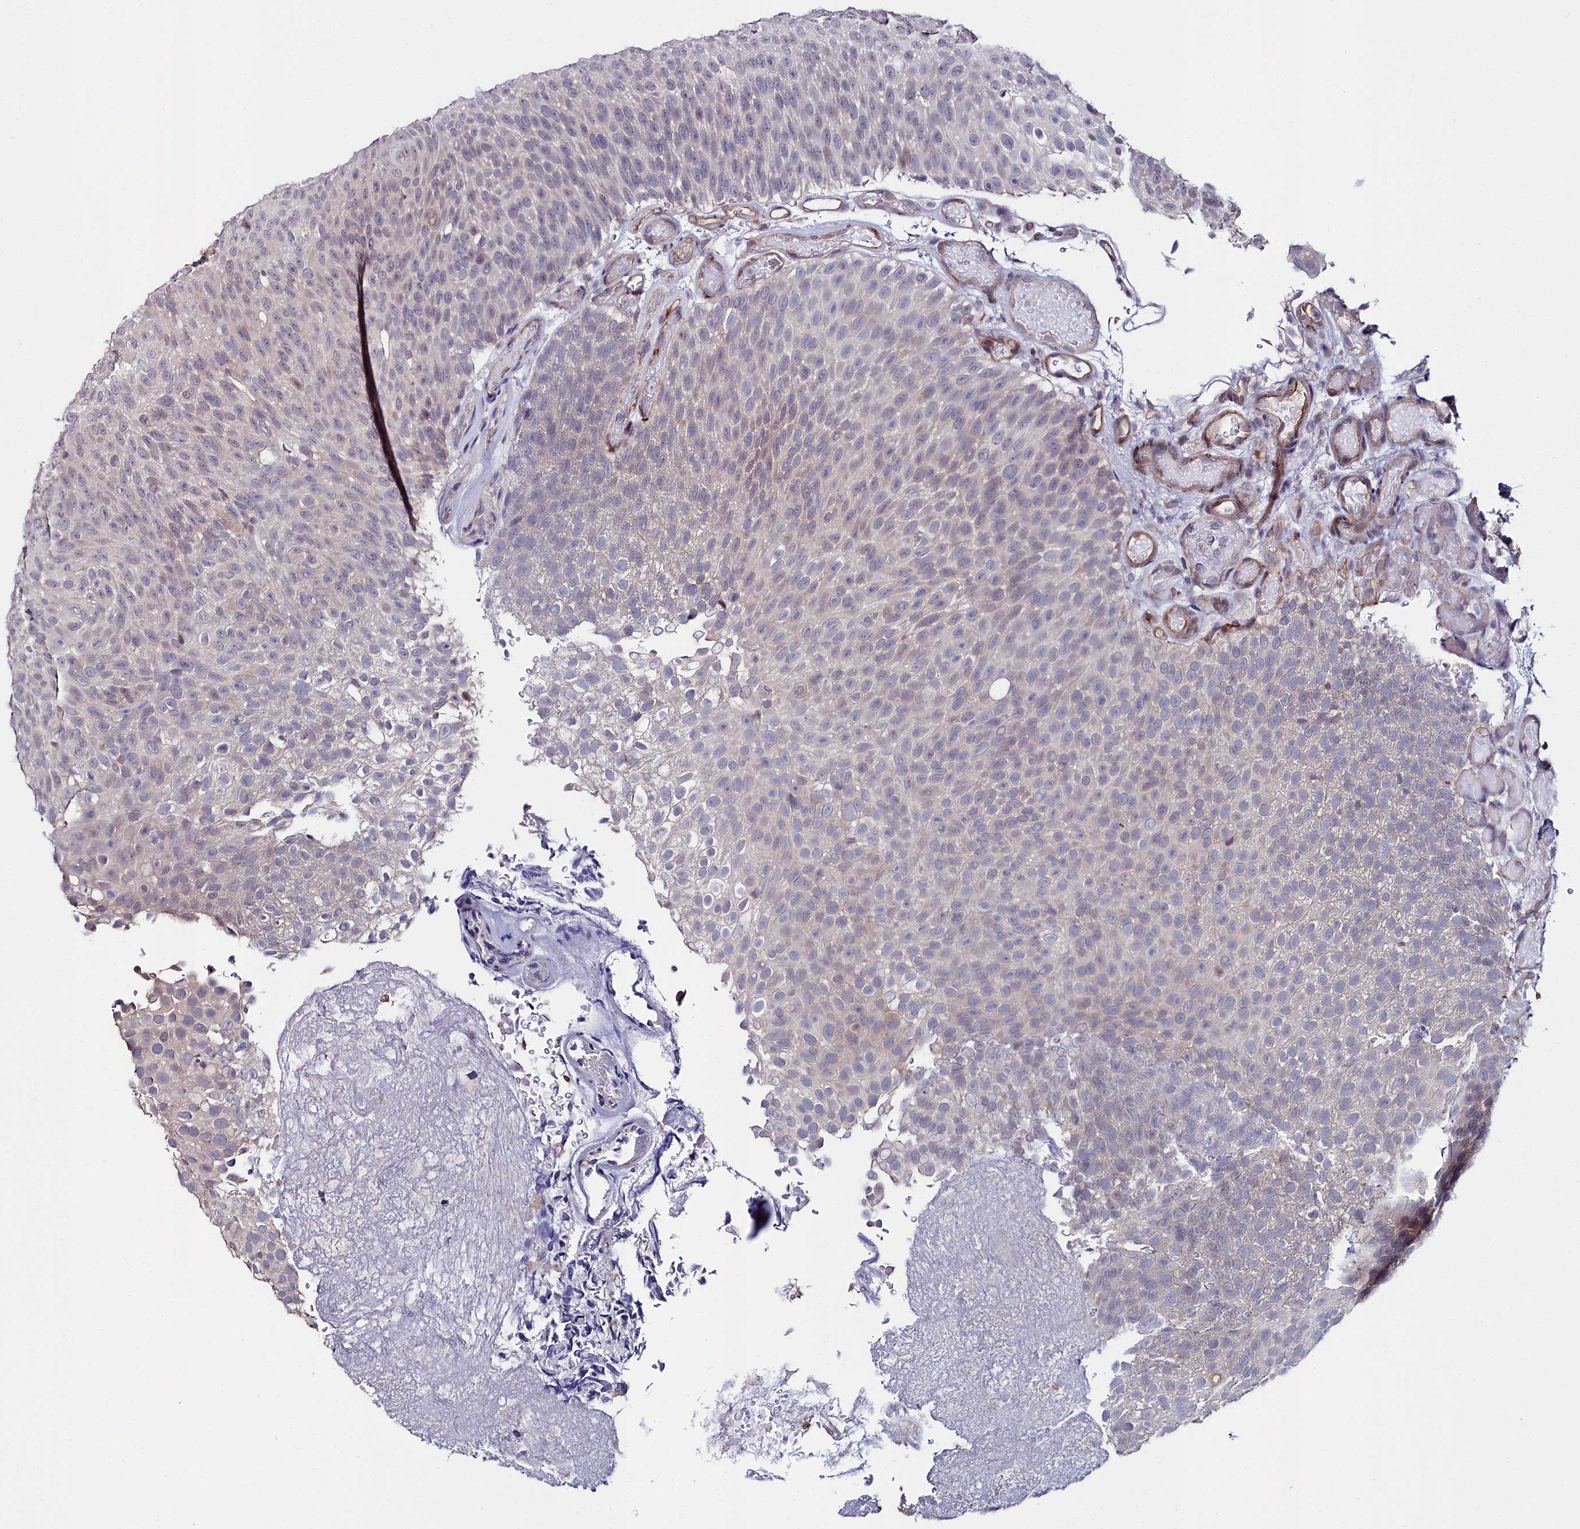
{"staining": {"intensity": "negative", "quantity": "none", "location": "none"}, "tissue": "urothelial cancer", "cell_type": "Tumor cells", "image_type": "cancer", "snomed": [{"axis": "morphology", "description": "Urothelial carcinoma, Low grade"}, {"axis": "topography", "description": "Urinary bladder"}], "caption": "This is a histopathology image of immunohistochemistry (IHC) staining of urothelial cancer, which shows no staining in tumor cells.", "gene": "C4orf19", "patient": {"sex": "male", "age": 78}}